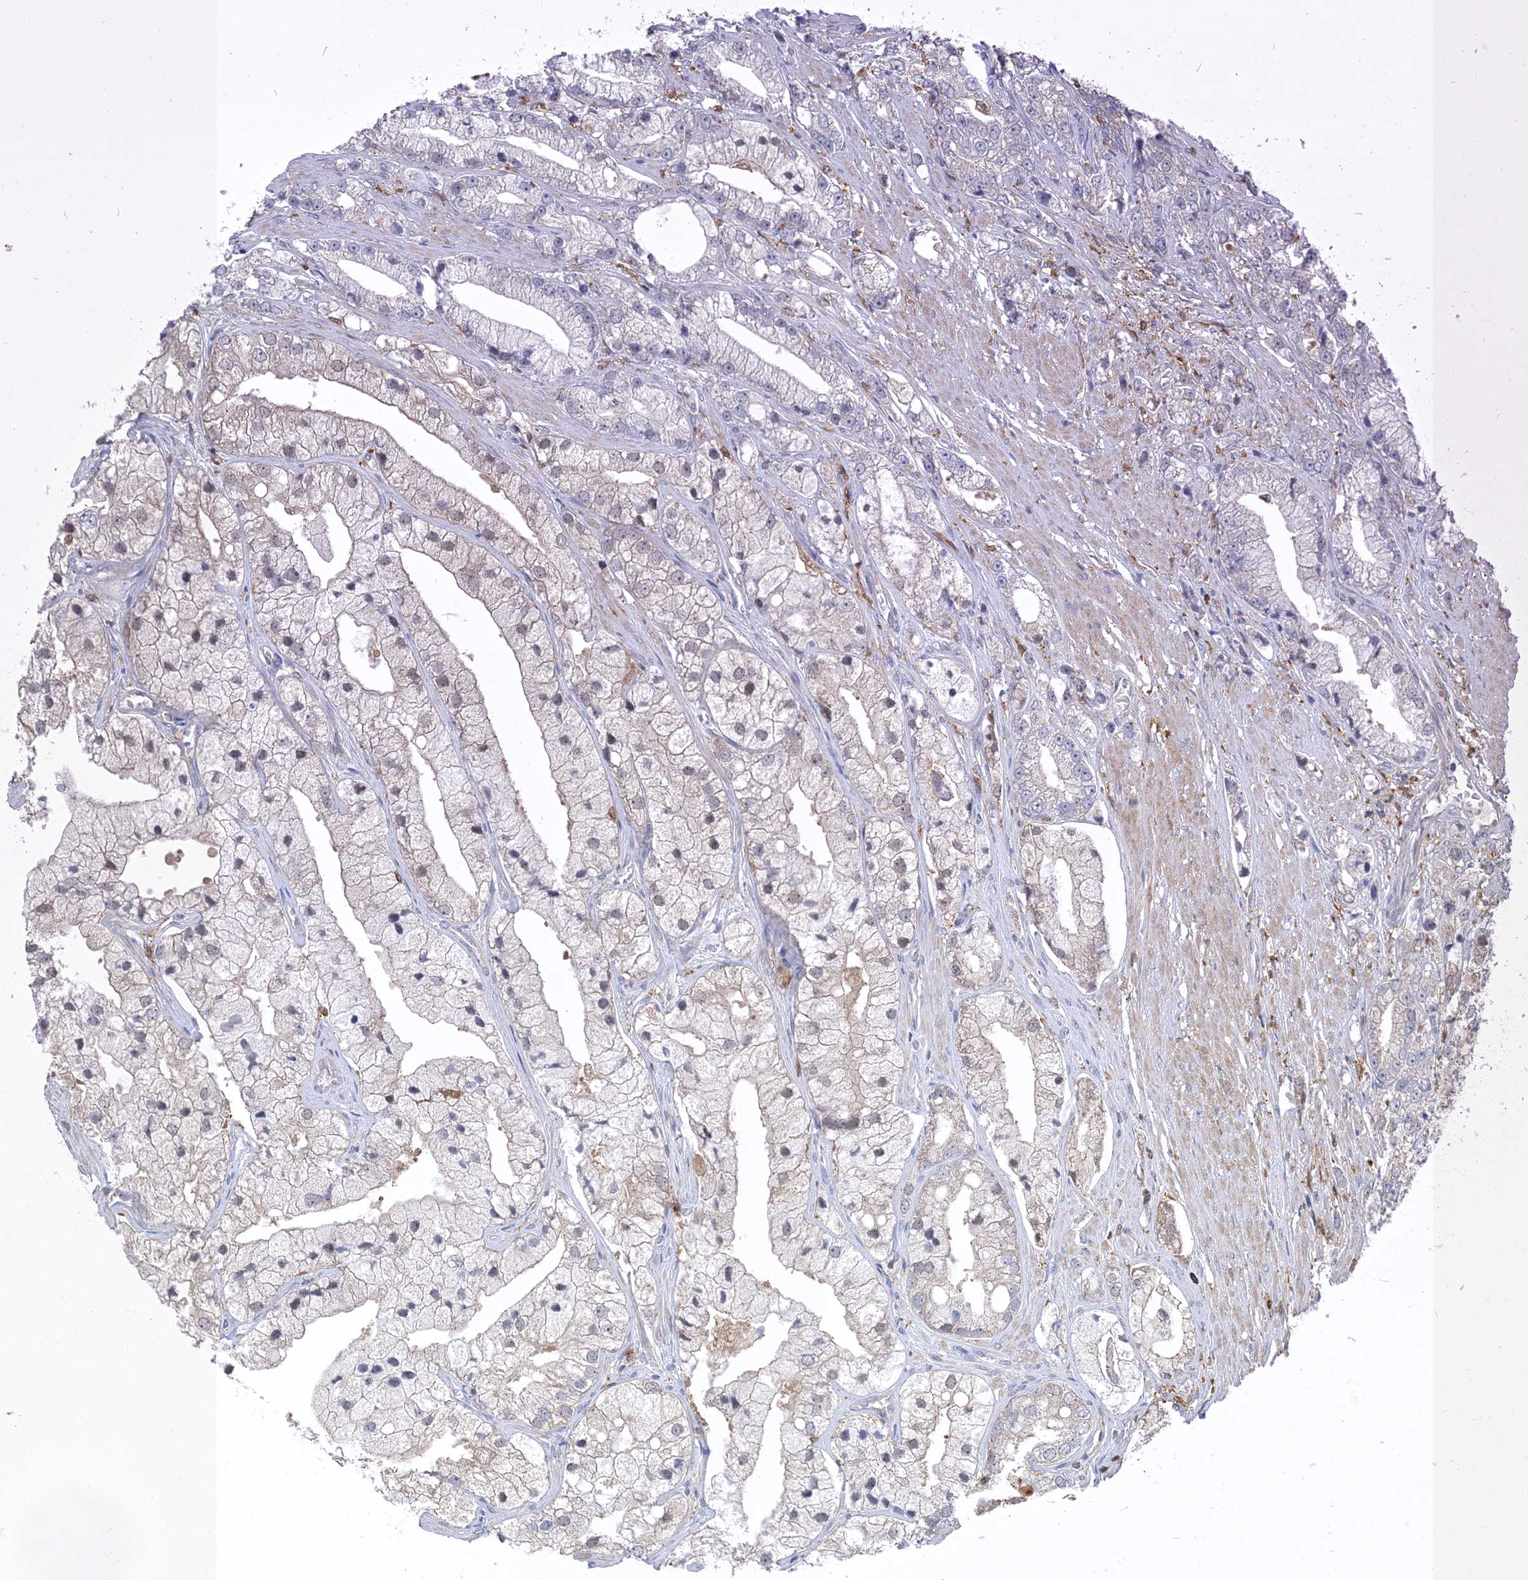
{"staining": {"intensity": "weak", "quantity": "<25%", "location": "nuclear"}, "tissue": "prostate cancer", "cell_type": "Tumor cells", "image_type": "cancer", "snomed": [{"axis": "morphology", "description": "Adenocarcinoma, High grade"}, {"axis": "topography", "description": "Prostate"}], "caption": "Immunohistochemistry image of neoplastic tissue: prostate cancer stained with DAB exhibits no significant protein expression in tumor cells.", "gene": "NAGK", "patient": {"sex": "male", "age": 50}}